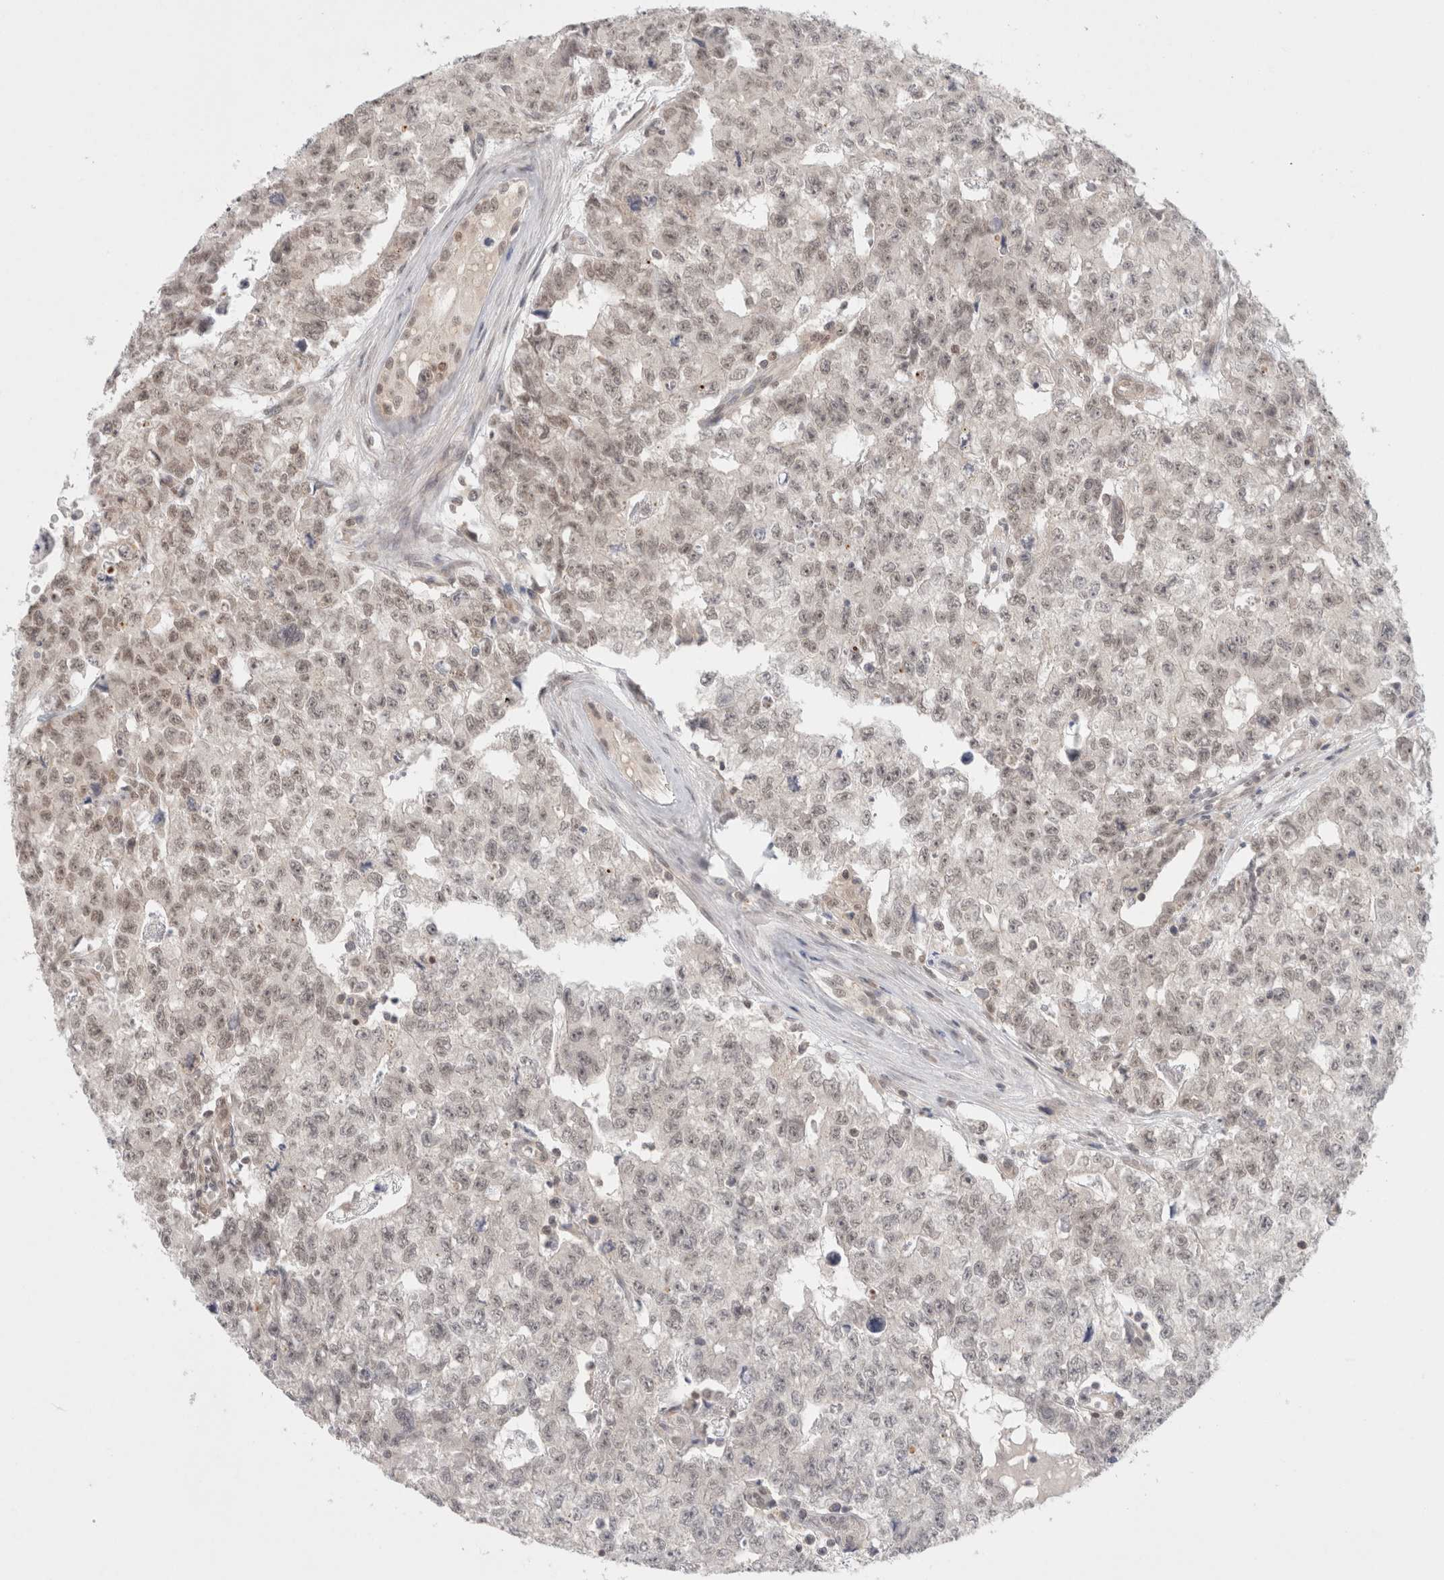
{"staining": {"intensity": "negative", "quantity": "none", "location": "none"}, "tissue": "testis cancer", "cell_type": "Tumor cells", "image_type": "cancer", "snomed": [{"axis": "morphology", "description": "Carcinoma, Embryonal, NOS"}, {"axis": "topography", "description": "Testis"}], "caption": "Immunohistochemical staining of embryonal carcinoma (testis) demonstrates no significant expression in tumor cells.", "gene": "FBXO42", "patient": {"sex": "male", "age": 28}}